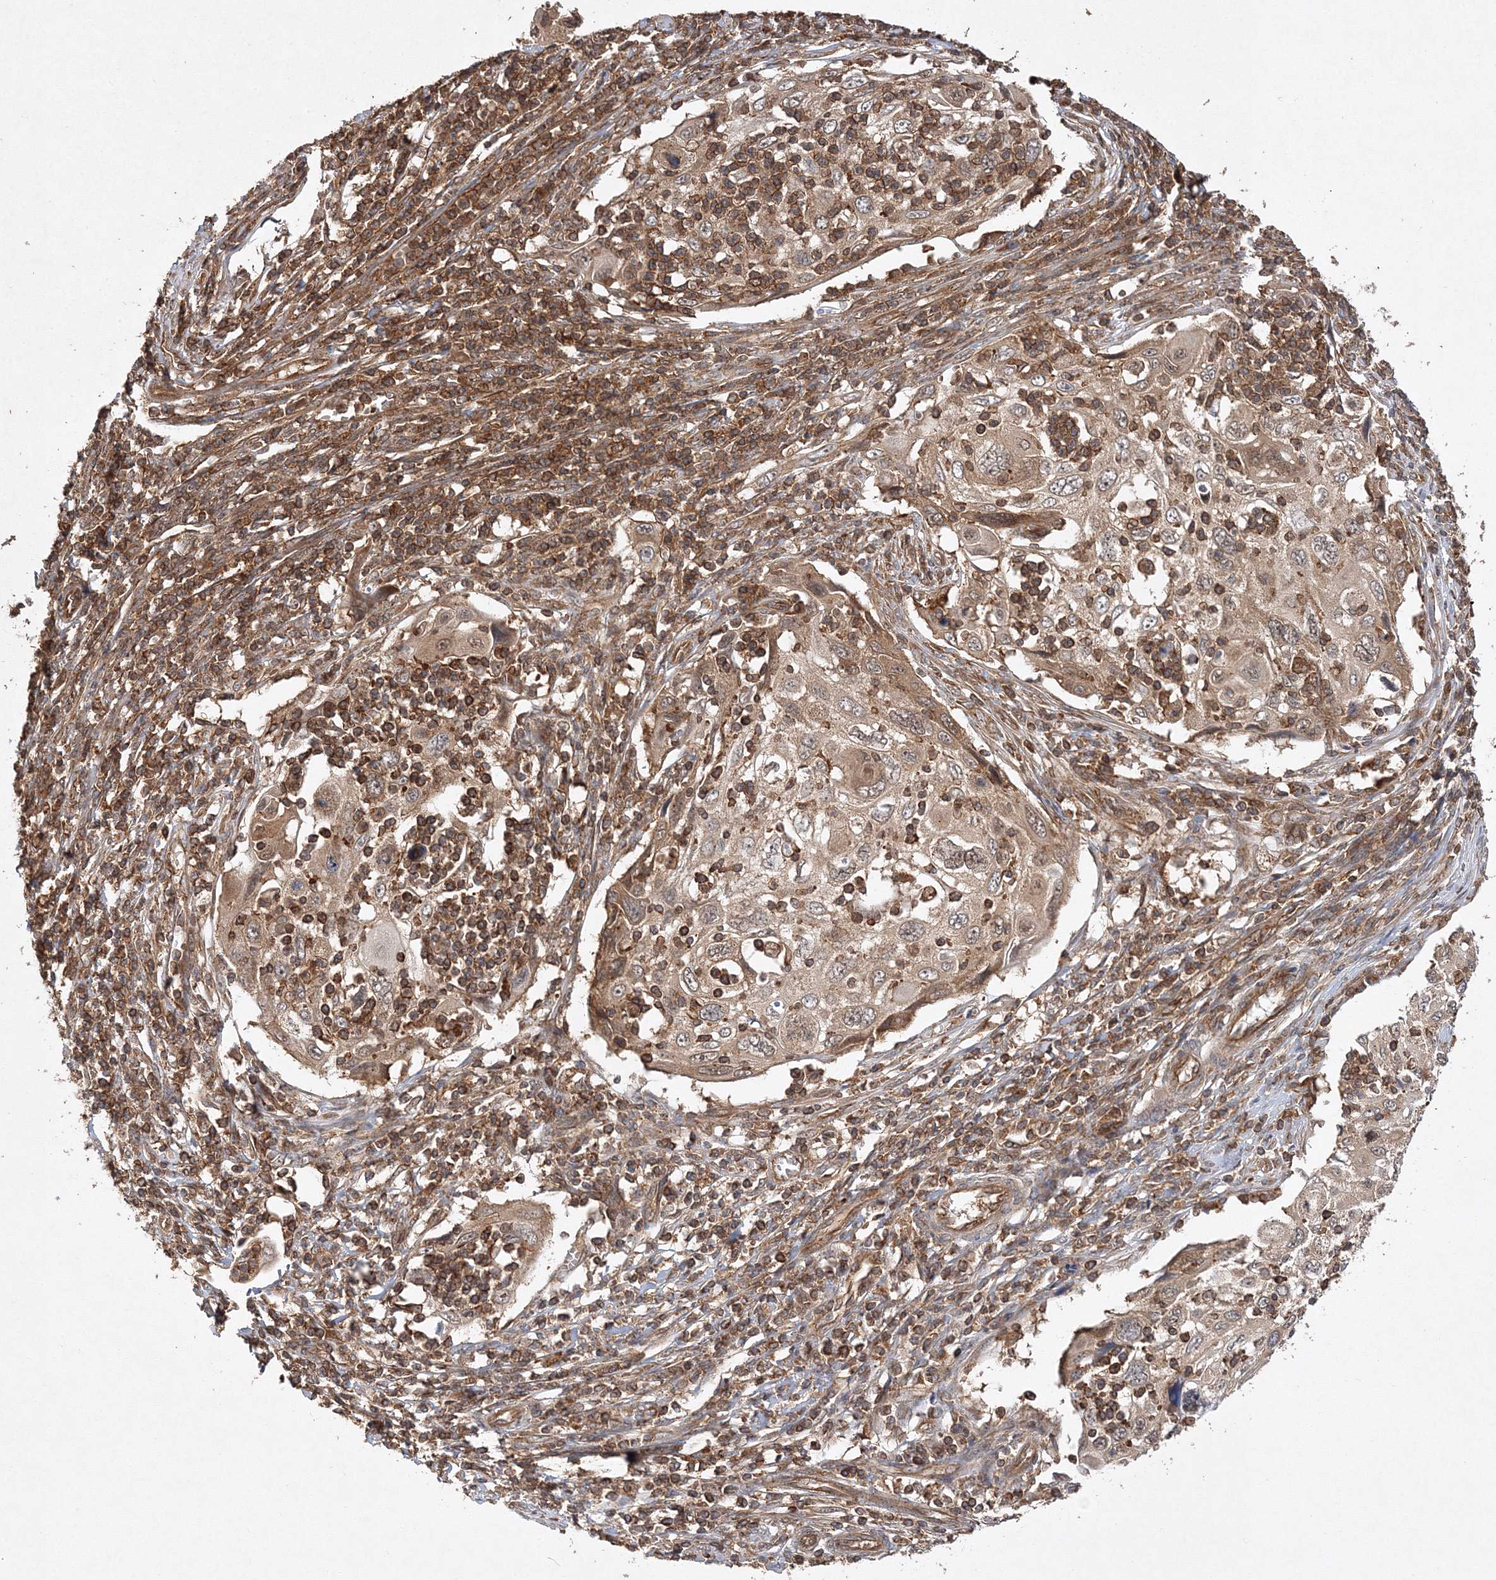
{"staining": {"intensity": "moderate", "quantity": ">75%", "location": "cytoplasmic/membranous"}, "tissue": "cervical cancer", "cell_type": "Tumor cells", "image_type": "cancer", "snomed": [{"axis": "morphology", "description": "Squamous cell carcinoma, NOS"}, {"axis": "topography", "description": "Cervix"}], "caption": "Immunohistochemical staining of human cervical cancer shows medium levels of moderate cytoplasmic/membranous positivity in about >75% of tumor cells.", "gene": "WDR37", "patient": {"sex": "female", "age": 70}}